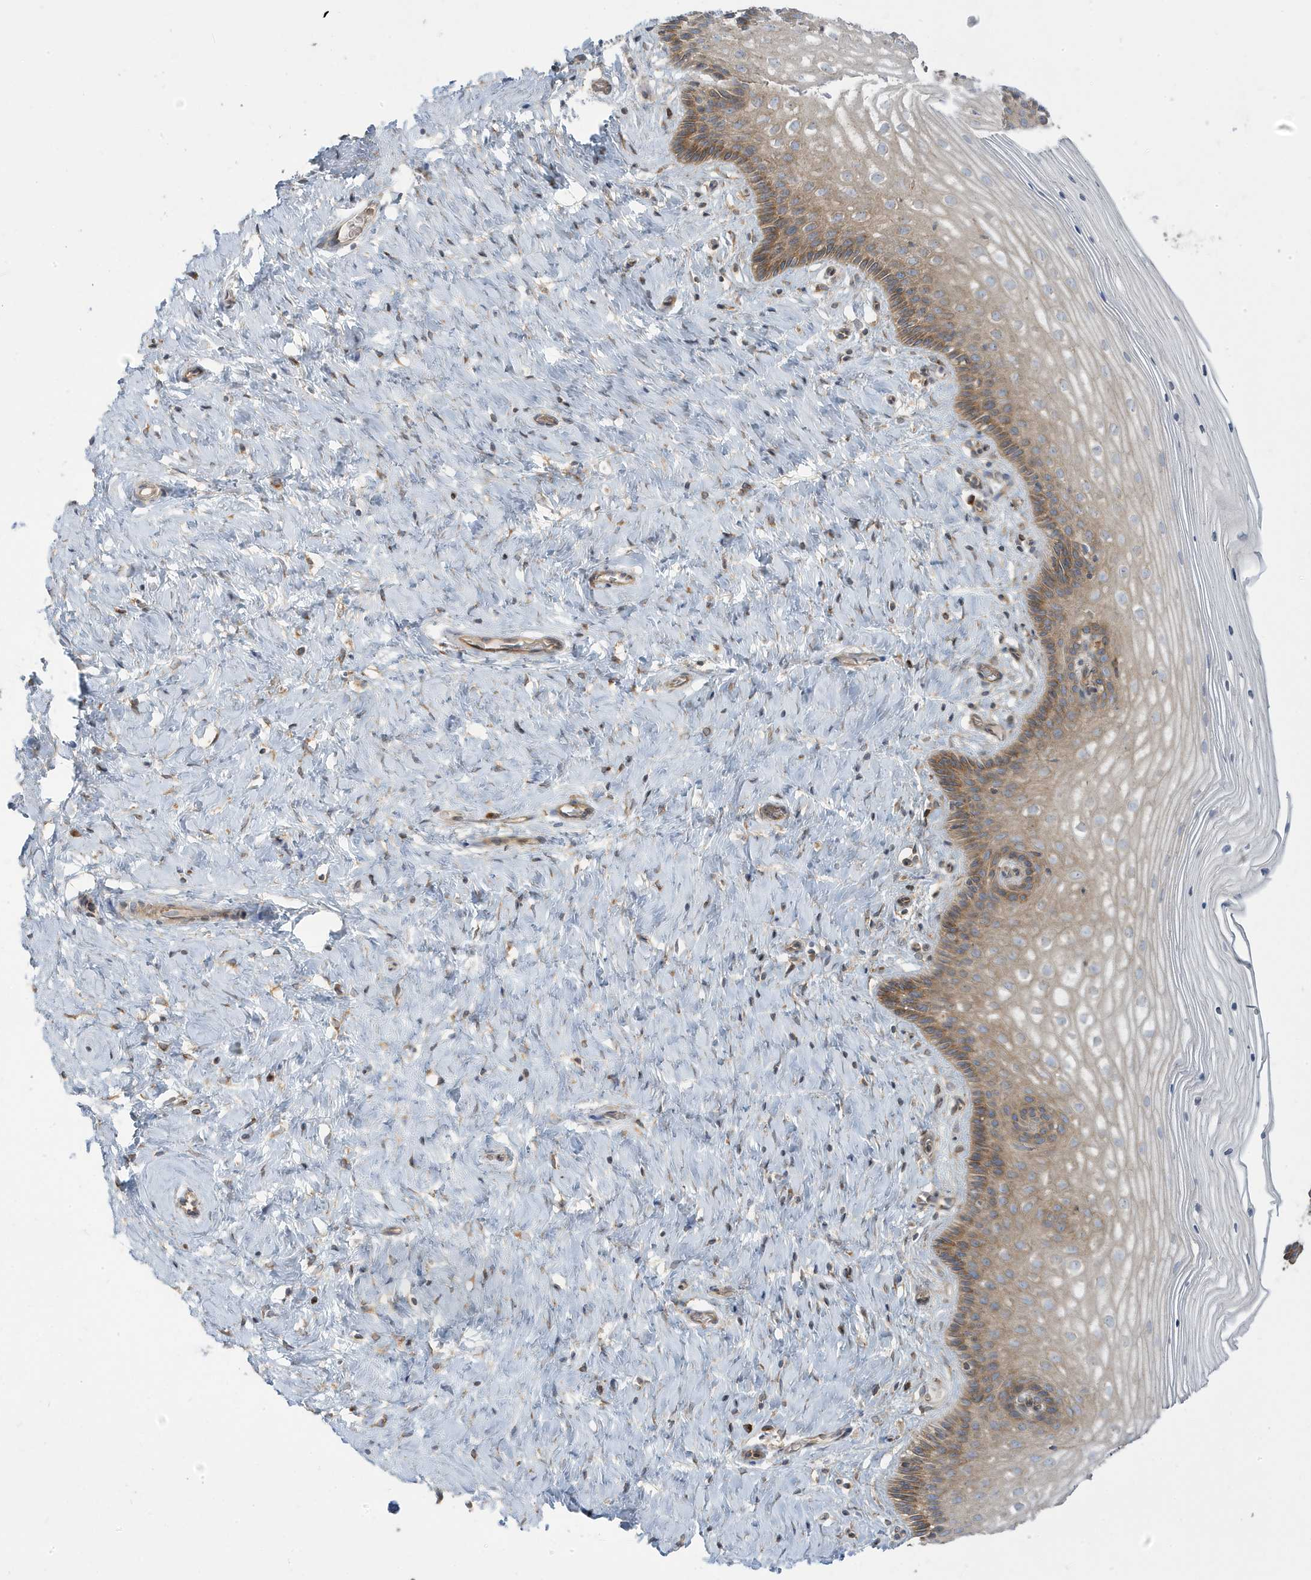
{"staining": {"intensity": "weak", "quantity": ">75%", "location": "cytoplasmic/membranous"}, "tissue": "cervix", "cell_type": "Glandular cells", "image_type": "normal", "snomed": [{"axis": "morphology", "description": "Normal tissue, NOS"}, {"axis": "topography", "description": "Cervix"}], "caption": "Immunohistochemistry (IHC) image of normal cervix: human cervix stained using IHC demonstrates low levels of weak protein expression localized specifically in the cytoplasmic/membranous of glandular cells, appearing as a cytoplasmic/membranous brown color.", "gene": "STAM", "patient": {"sex": "female", "age": 33}}